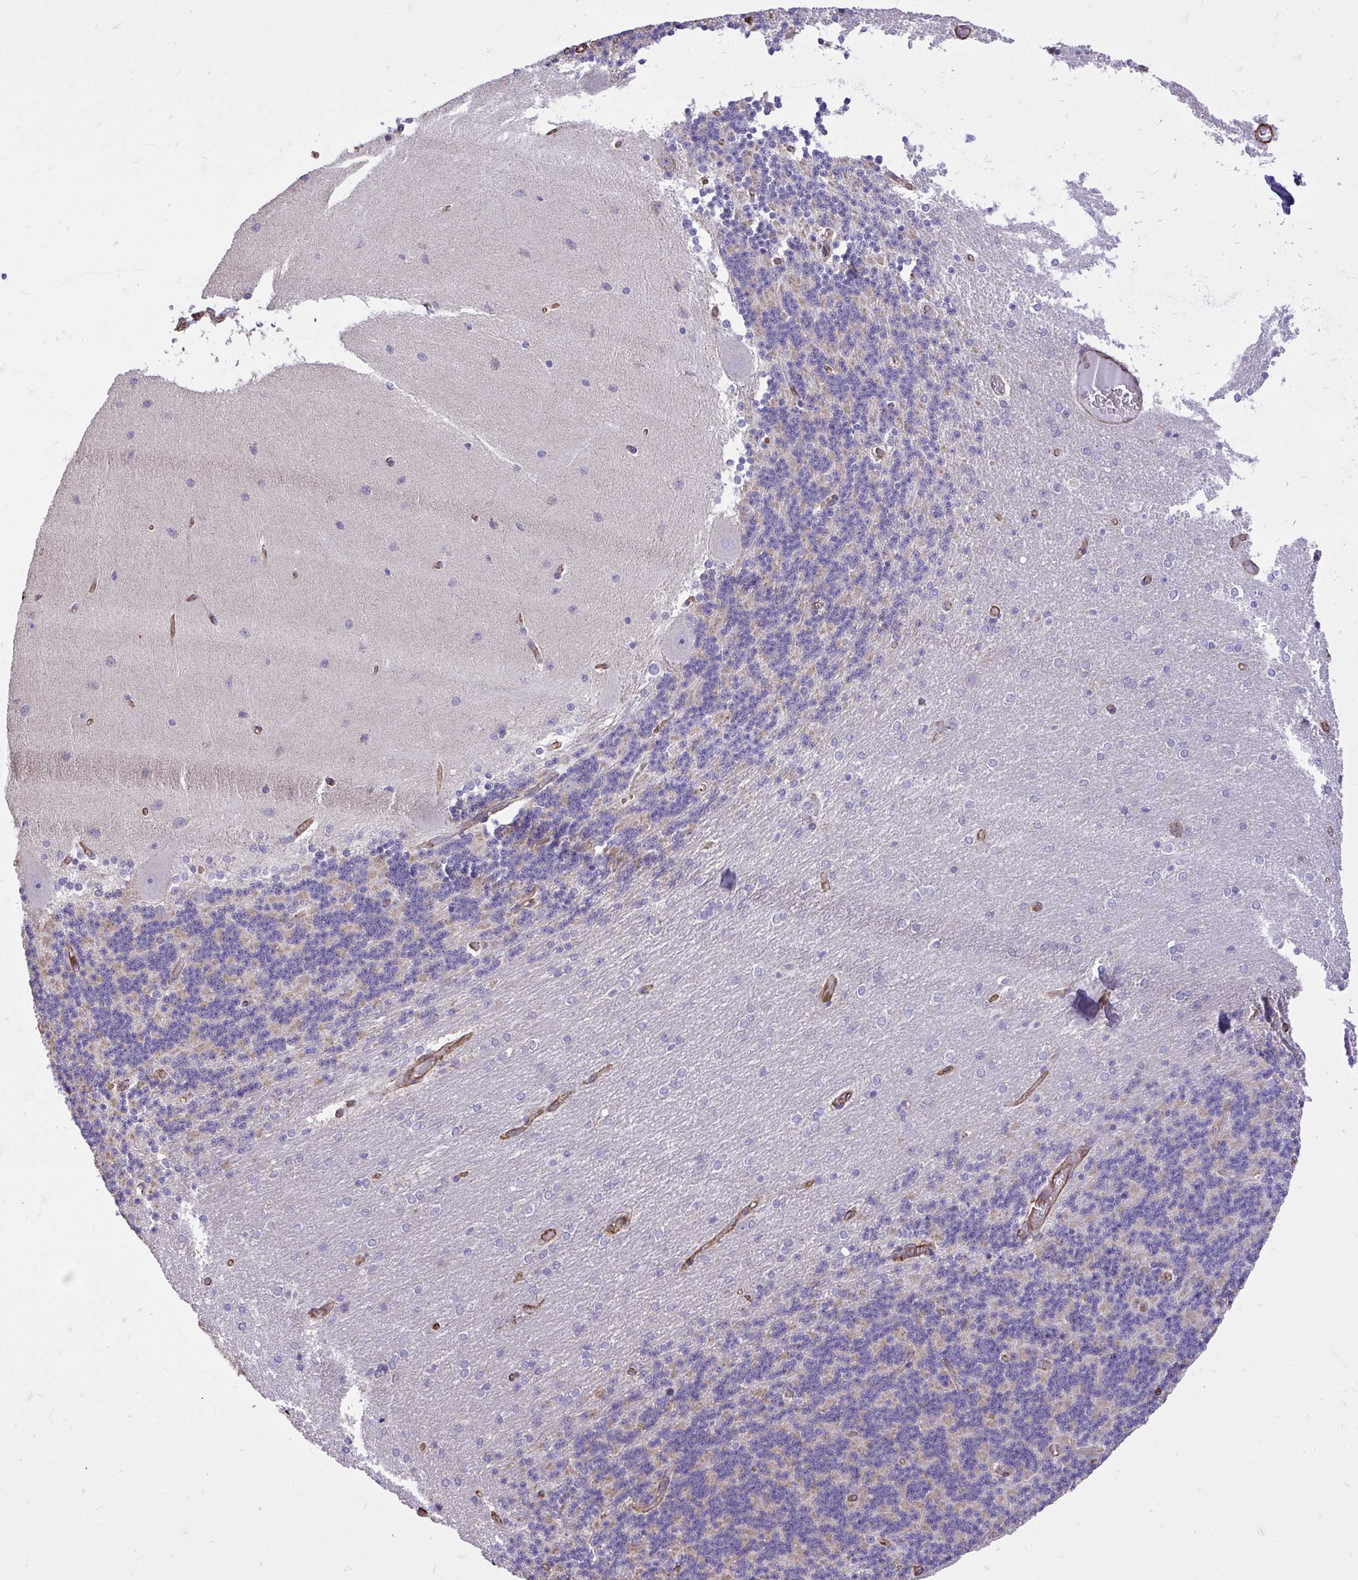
{"staining": {"intensity": "weak", "quantity": "<25%", "location": "cytoplasmic/membranous"}, "tissue": "cerebellum", "cell_type": "Cells in granular layer", "image_type": "normal", "snomed": [{"axis": "morphology", "description": "Normal tissue, NOS"}, {"axis": "topography", "description": "Cerebellum"}], "caption": "An IHC histopathology image of normal cerebellum is shown. There is no staining in cells in granular layer of cerebellum. Nuclei are stained in blue.", "gene": "RNF103", "patient": {"sex": "female", "age": 54}}